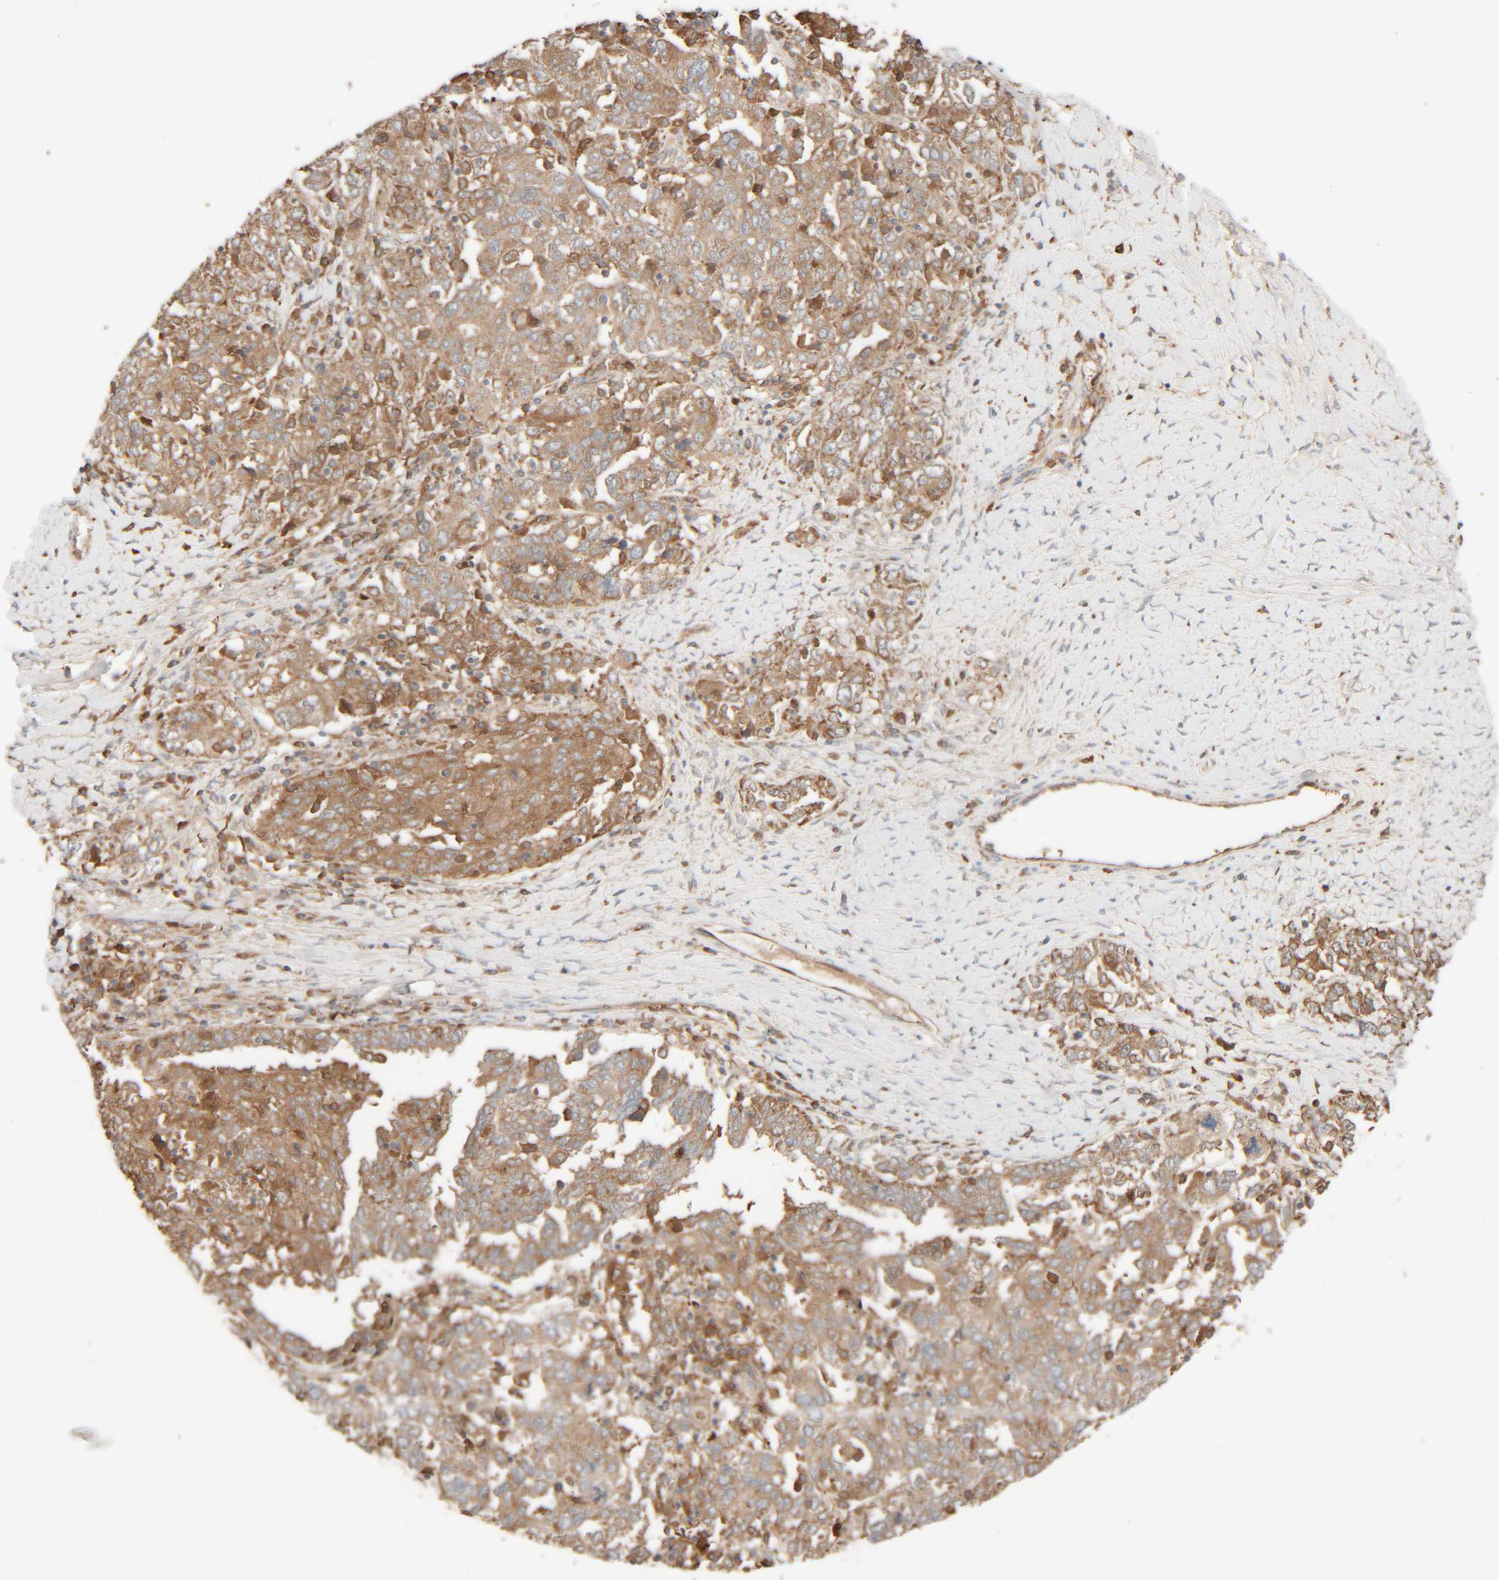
{"staining": {"intensity": "moderate", "quantity": ">75%", "location": "cytoplasmic/membranous"}, "tissue": "ovarian cancer", "cell_type": "Tumor cells", "image_type": "cancer", "snomed": [{"axis": "morphology", "description": "Carcinoma, endometroid"}, {"axis": "topography", "description": "Ovary"}], "caption": "Ovarian cancer (endometroid carcinoma) stained with a brown dye demonstrates moderate cytoplasmic/membranous positive expression in about >75% of tumor cells.", "gene": "TMEM192", "patient": {"sex": "female", "age": 62}}